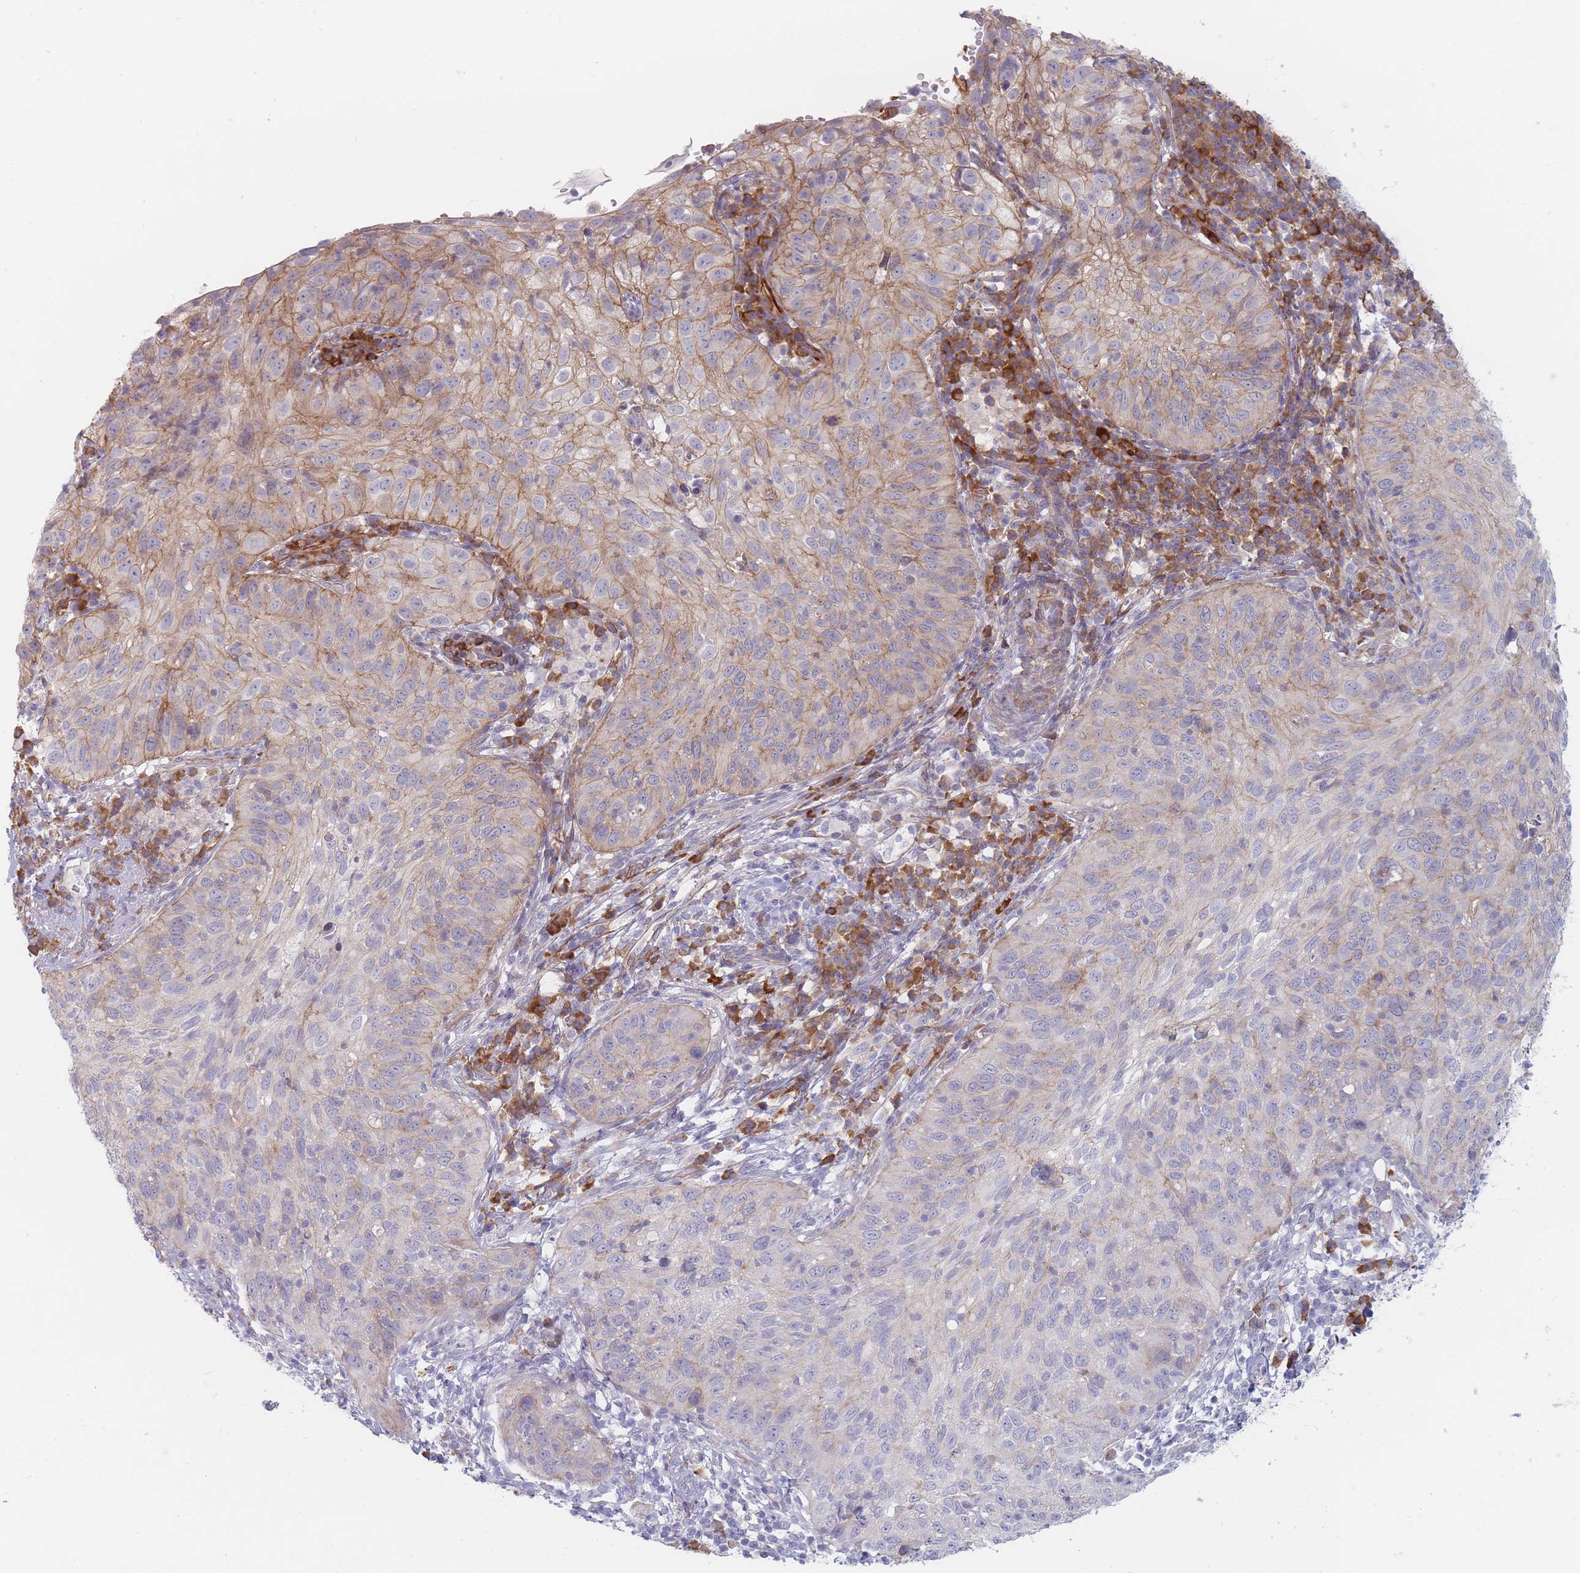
{"staining": {"intensity": "moderate", "quantity": "25%-75%", "location": "cytoplasmic/membranous"}, "tissue": "cervical cancer", "cell_type": "Tumor cells", "image_type": "cancer", "snomed": [{"axis": "morphology", "description": "Squamous cell carcinoma, NOS"}, {"axis": "topography", "description": "Cervix"}], "caption": "Tumor cells demonstrate moderate cytoplasmic/membranous expression in approximately 25%-75% of cells in cervical cancer.", "gene": "ERBIN", "patient": {"sex": "female", "age": 30}}